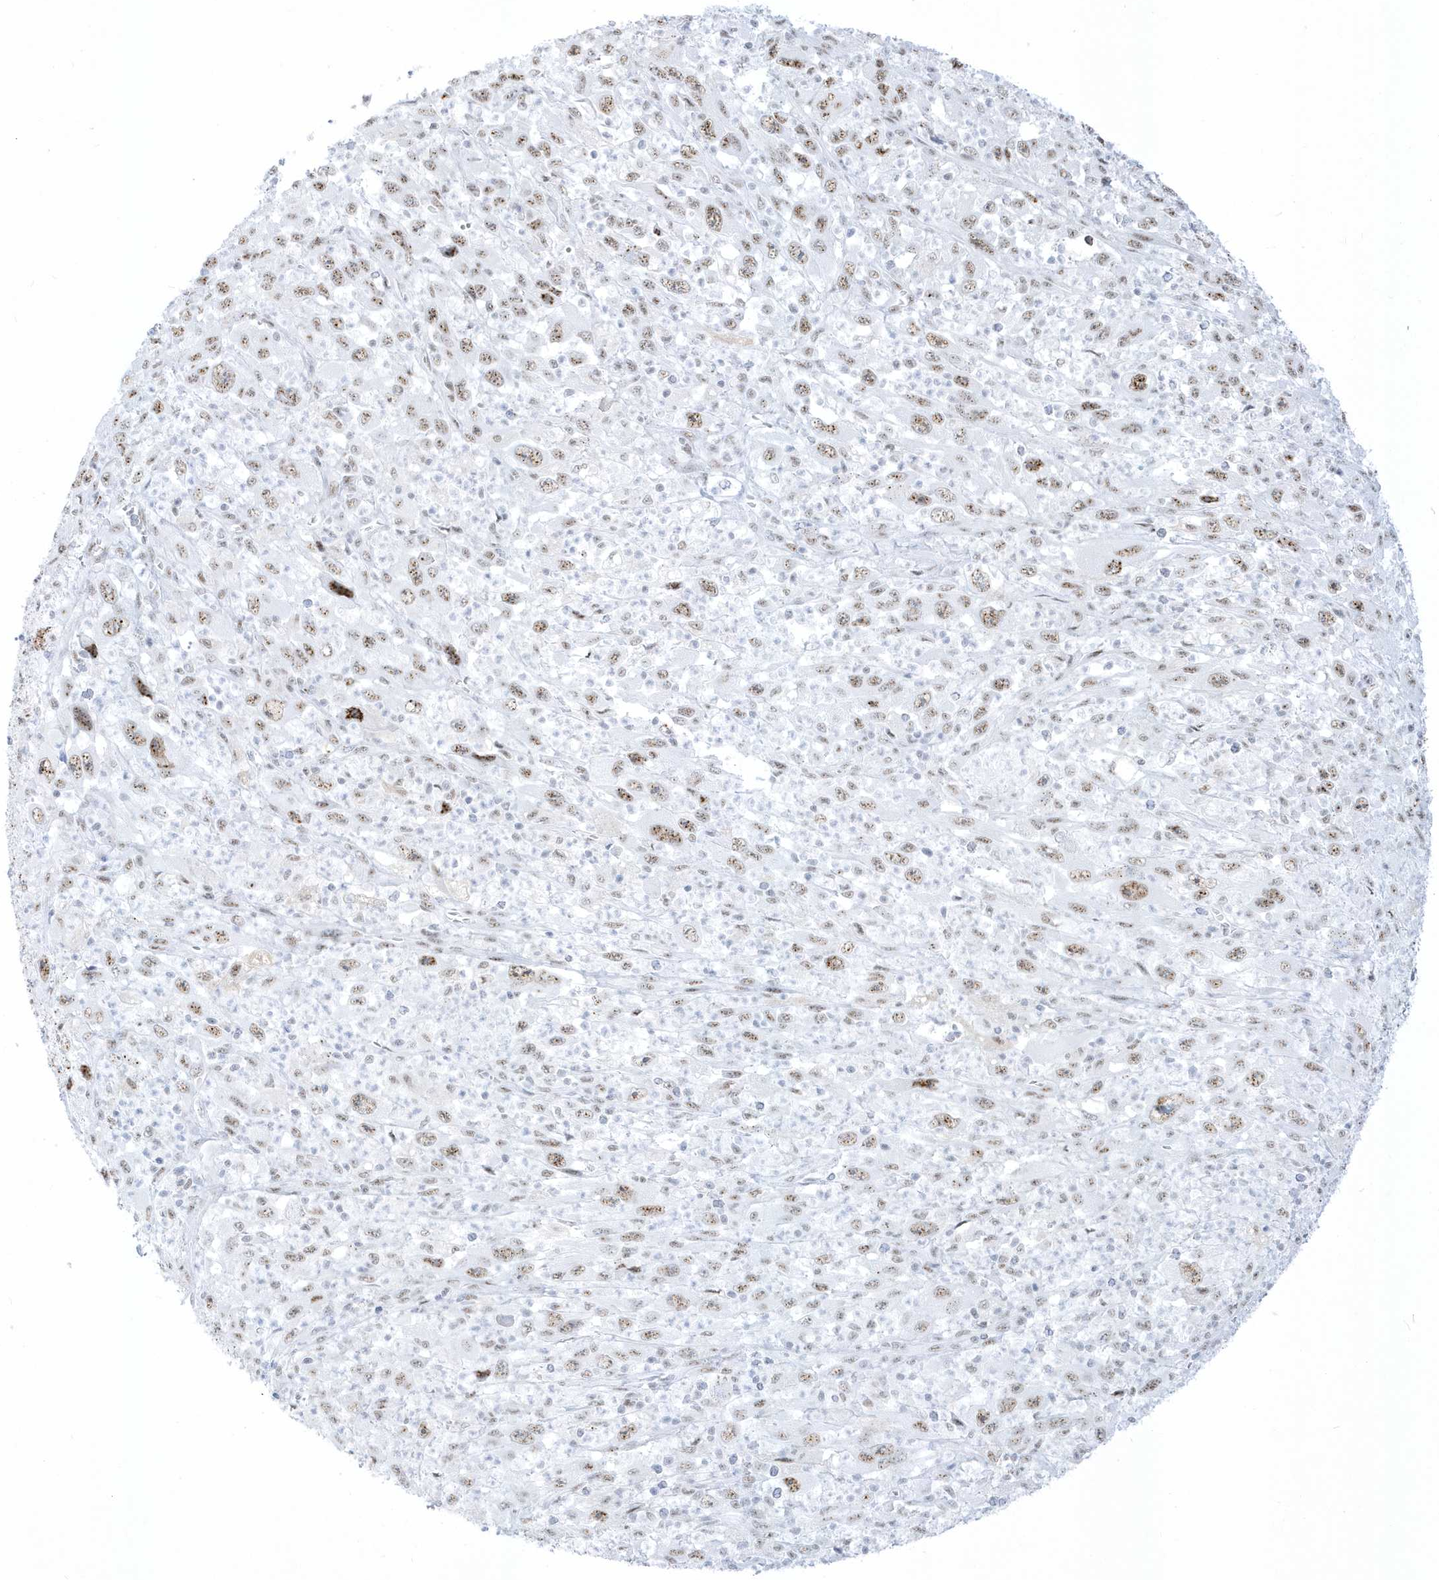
{"staining": {"intensity": "moderate", "quantity": ">75%", "location": "nuclear"}, "tissue": "melanoma", "cell_type": "Tumor cells", "image_type": "cancer", "snomed": [{"axis": "morphology", "description": "Malignant melanoma, Metastatic site"}, {"axis": "topography", "description": "Skin"}], "caption": "Protein expression analysis of human malignant melanoma (metastatic site) reveals moderate nuclear positivity in approximately >75% of tumor cells. Using DAB (3,3'-diaminobenzidine) (brown) and hematoxylin (blue) stains, captured at high magnification using brightfield microscopy.", "gene": "PLEKHN1", "patient": {"sex": "female", "age": 56}}